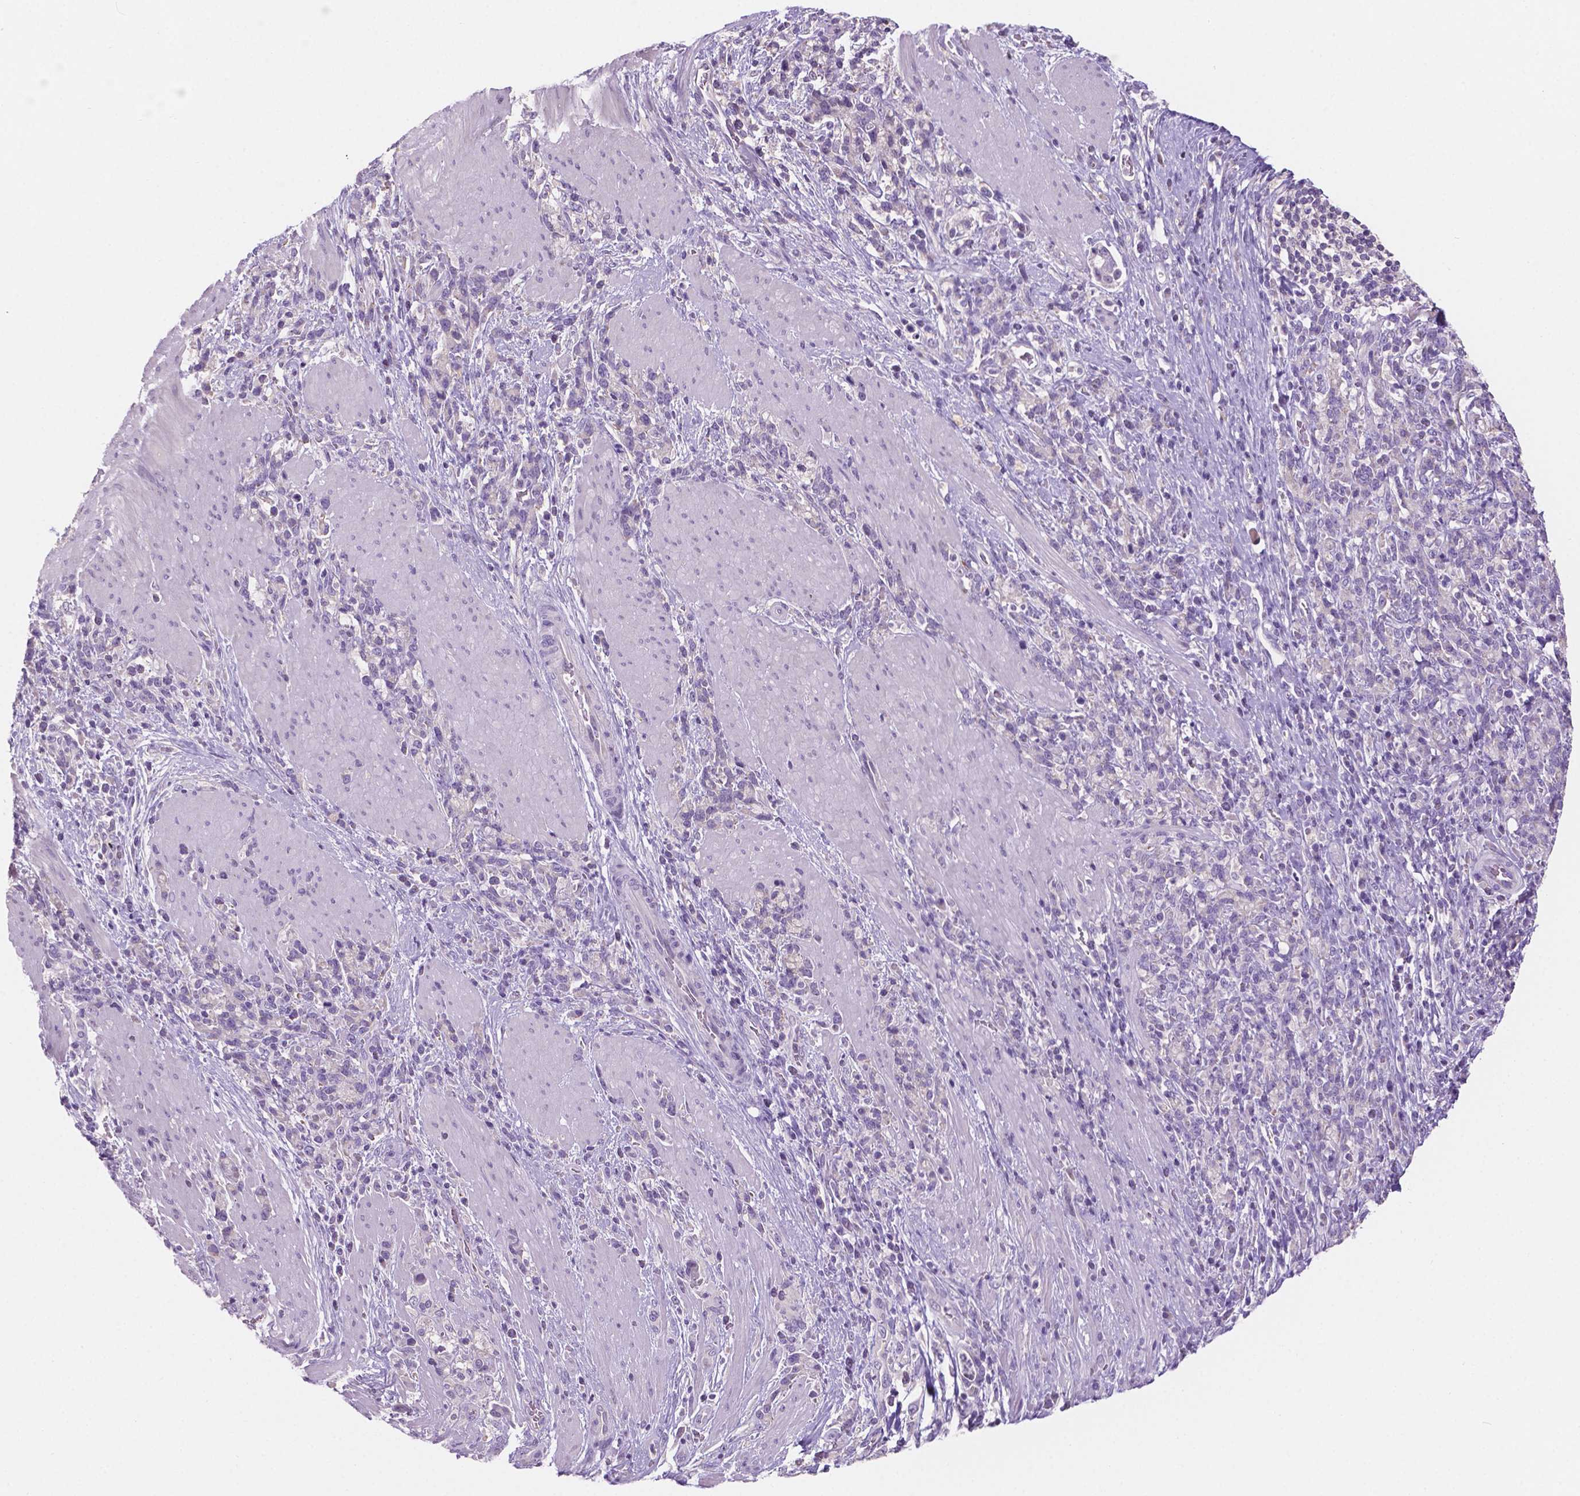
{"staining": {"intensity": "negative", "quantity": "none", "location": "none"}, "tissue": "stomach cancer", "cell_type": "Tumor cells", "image_type": "cancer", "snomed": [{"axis": "morphology", "description": "Adenocarcinoma, NOS"}, {"axis": "topography", "description": "Stomach"}], "caption": "A histopathology image of stomach cancer stained for a protein demonstrates no brown staining in tumor cells.", "gene": "SBSN", "patient": {"sex": "female", "age": 57}}